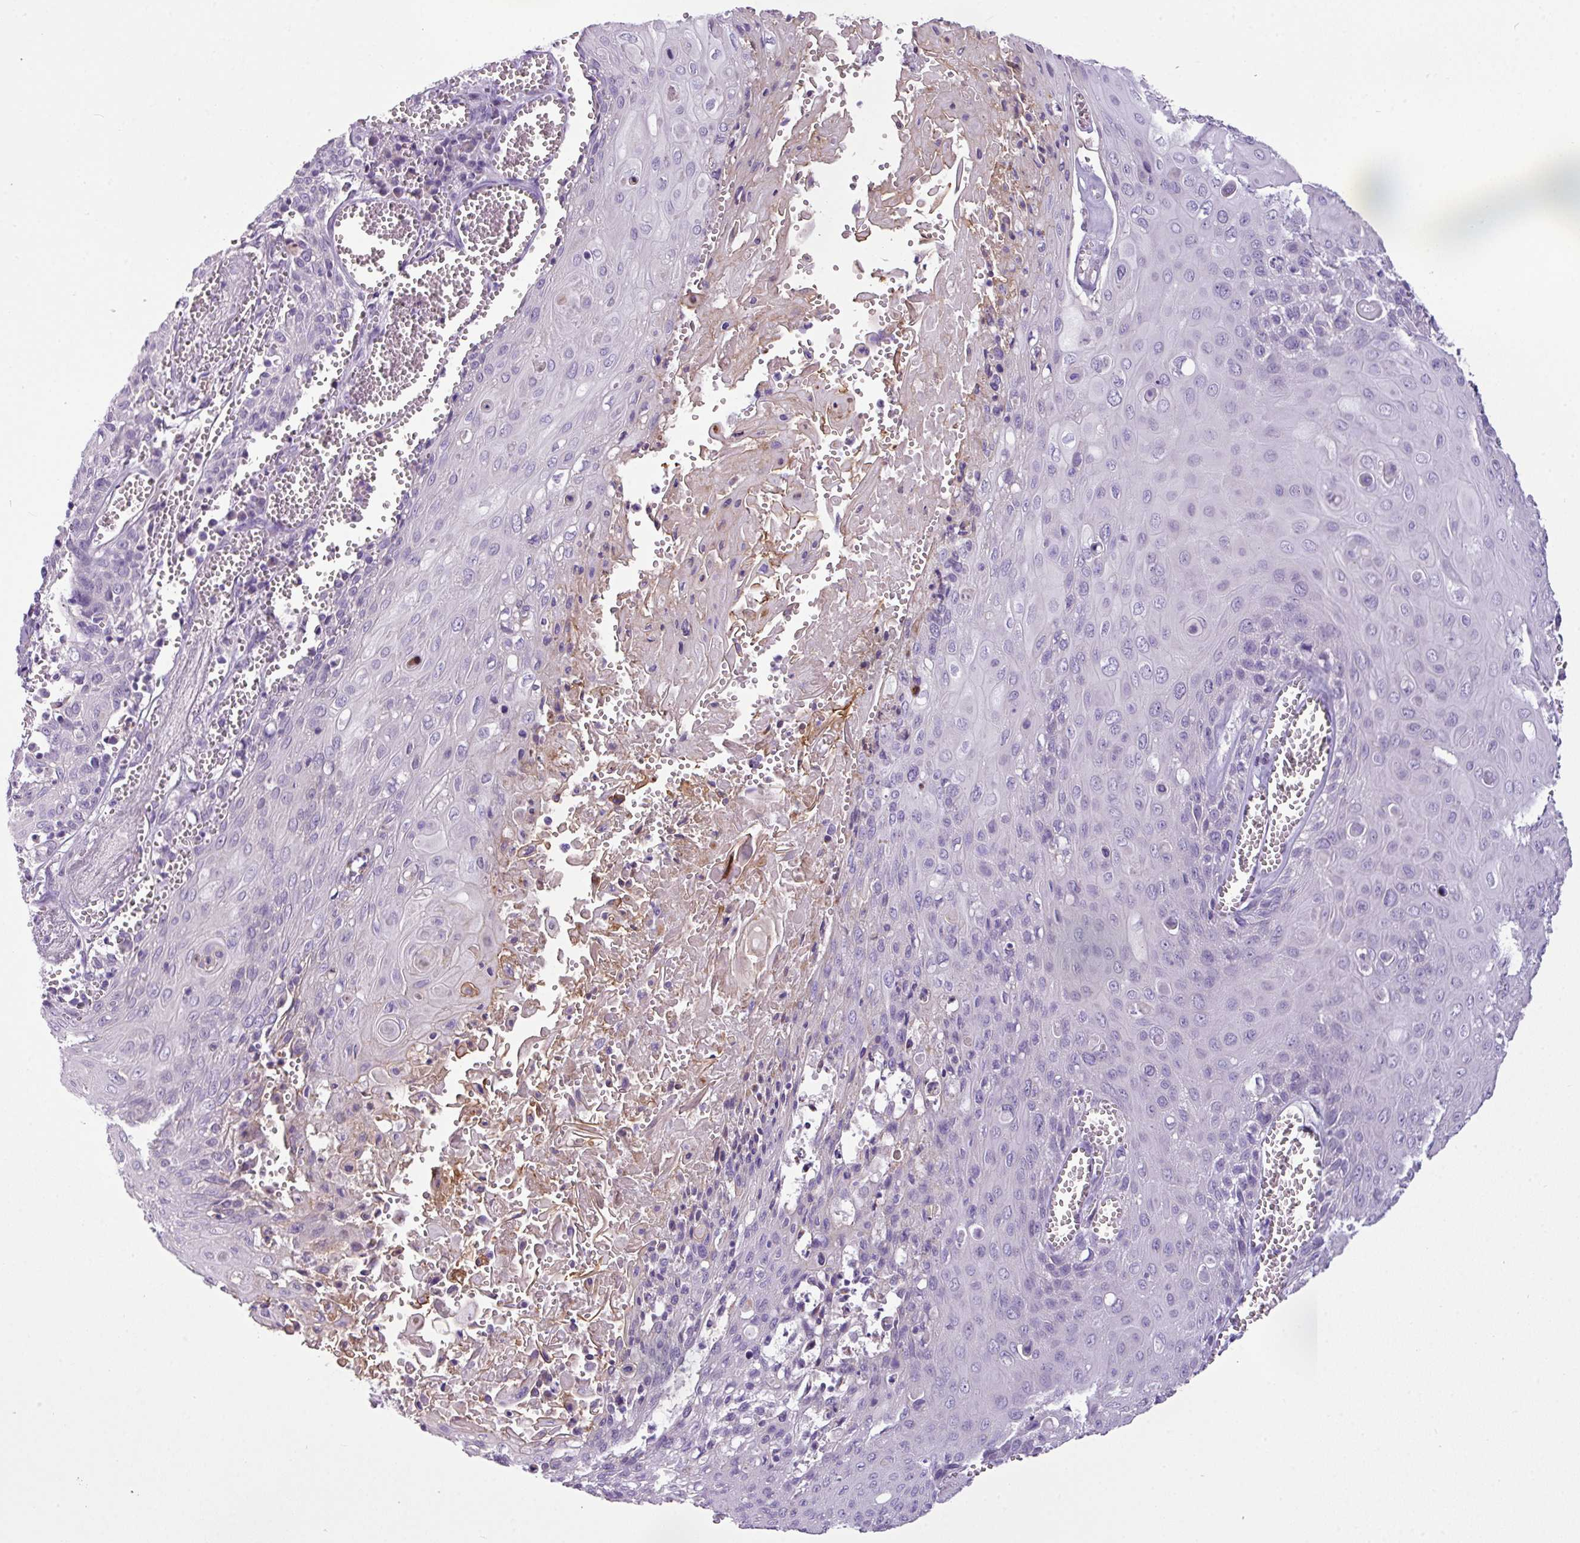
{"staining": {"intensity": "negative", "quantity": "none", "location": "none"}, "tissue": "cervical cancer", "cell_type": "Tumor cells", "image_type": "cancer", "snomed": [{"axis": "morphology", "description": "Squamous cell carcinoma, NOS"}, {"axis": "topography", "description": "Cervix"}], "caption": "A photomicrograph of human squamous cell carcinoma (cervical) is negative for staining in tumor cells.", "gene": "TMEM178B", "patient": {"sex": "female", "age": 39}}